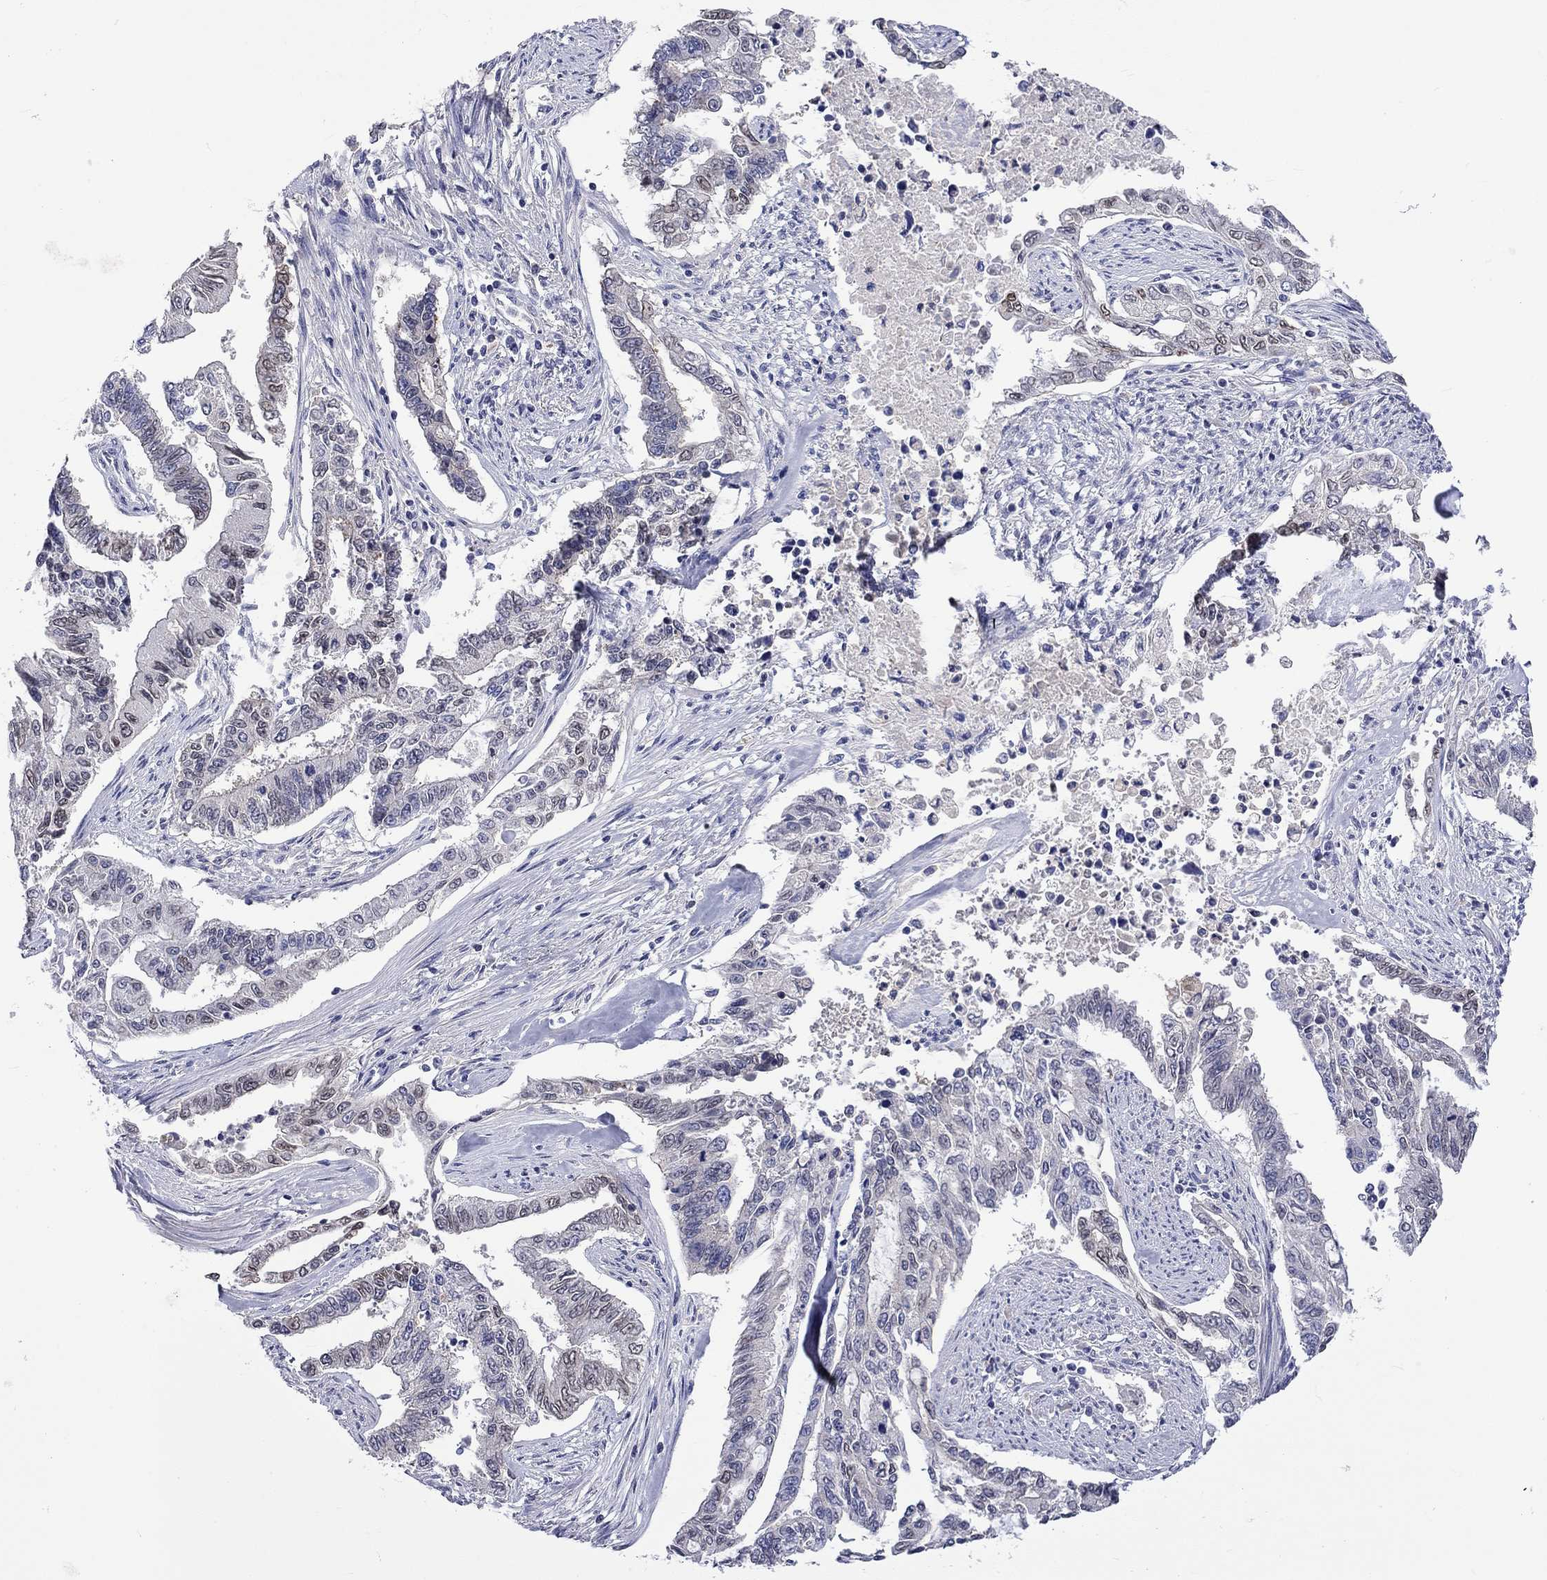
{"staining": {"intensity": "weak", "quantity": "<25%", "location": "nuclear"}, "tissue": "endometrial cancer", "cell_type": "Tumor cells", "image_type": "cancer", "snomed": [{"axis": "morphology", "description": "Adenocarcinoma, NOS"}, {"axis": "topography", "description": "Uterus"}], "caption": "Adenocarcinoma (endometrial) was stained to show a protein in brown. There is no significant positivity in tumor cells.", "gene": "LRFN4", "patient": {"sex": "female", "age": 59}}